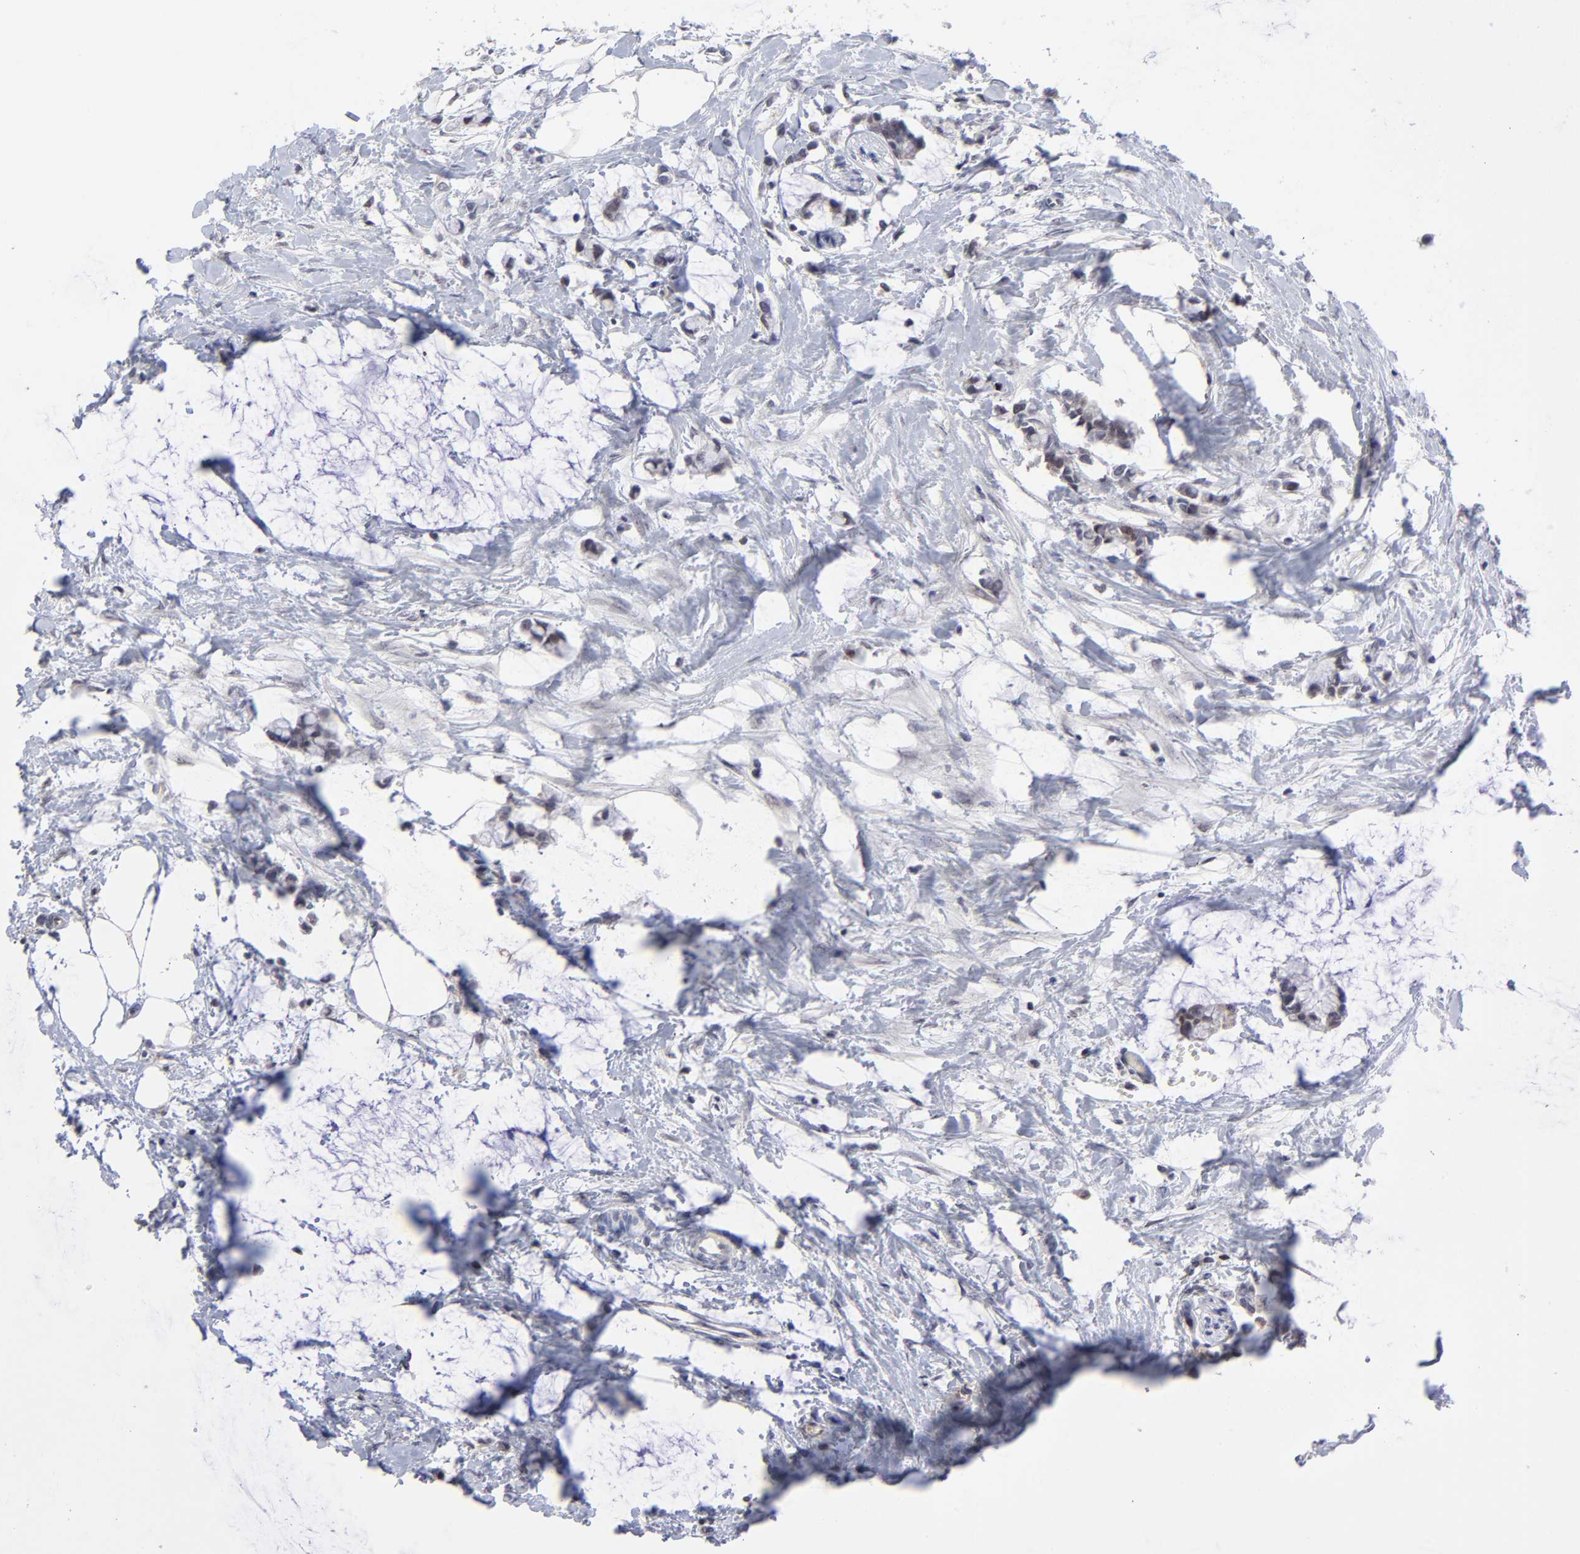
{"staining": {"intensity": "moderate", "quantity": "25%-75%", "location": "cytoplasmic/membranous"}, "tissue": "colorectal cancer", "cell_type": "Tumor cells", "image_type": "cancer", "snomed": [{"axis": "morphology", "description": "Normal tissue, NOS"}, {"axis": "morphology", "description": "Adenocarcinoma, NOS"}, {"axis": "topography", "description": "Colon"}, {"axis": "topography", "description": "Peripheral nerve tissue"}], "caption": "Human adenocarcinoma (colorectal) stained for a protein (brown) shows moderate cytoplasmic/membranous positive expression in about 25%-75% of tumor cells.", "gene": "ZNF419", "patient": {"sex": "male", "age": 14}}